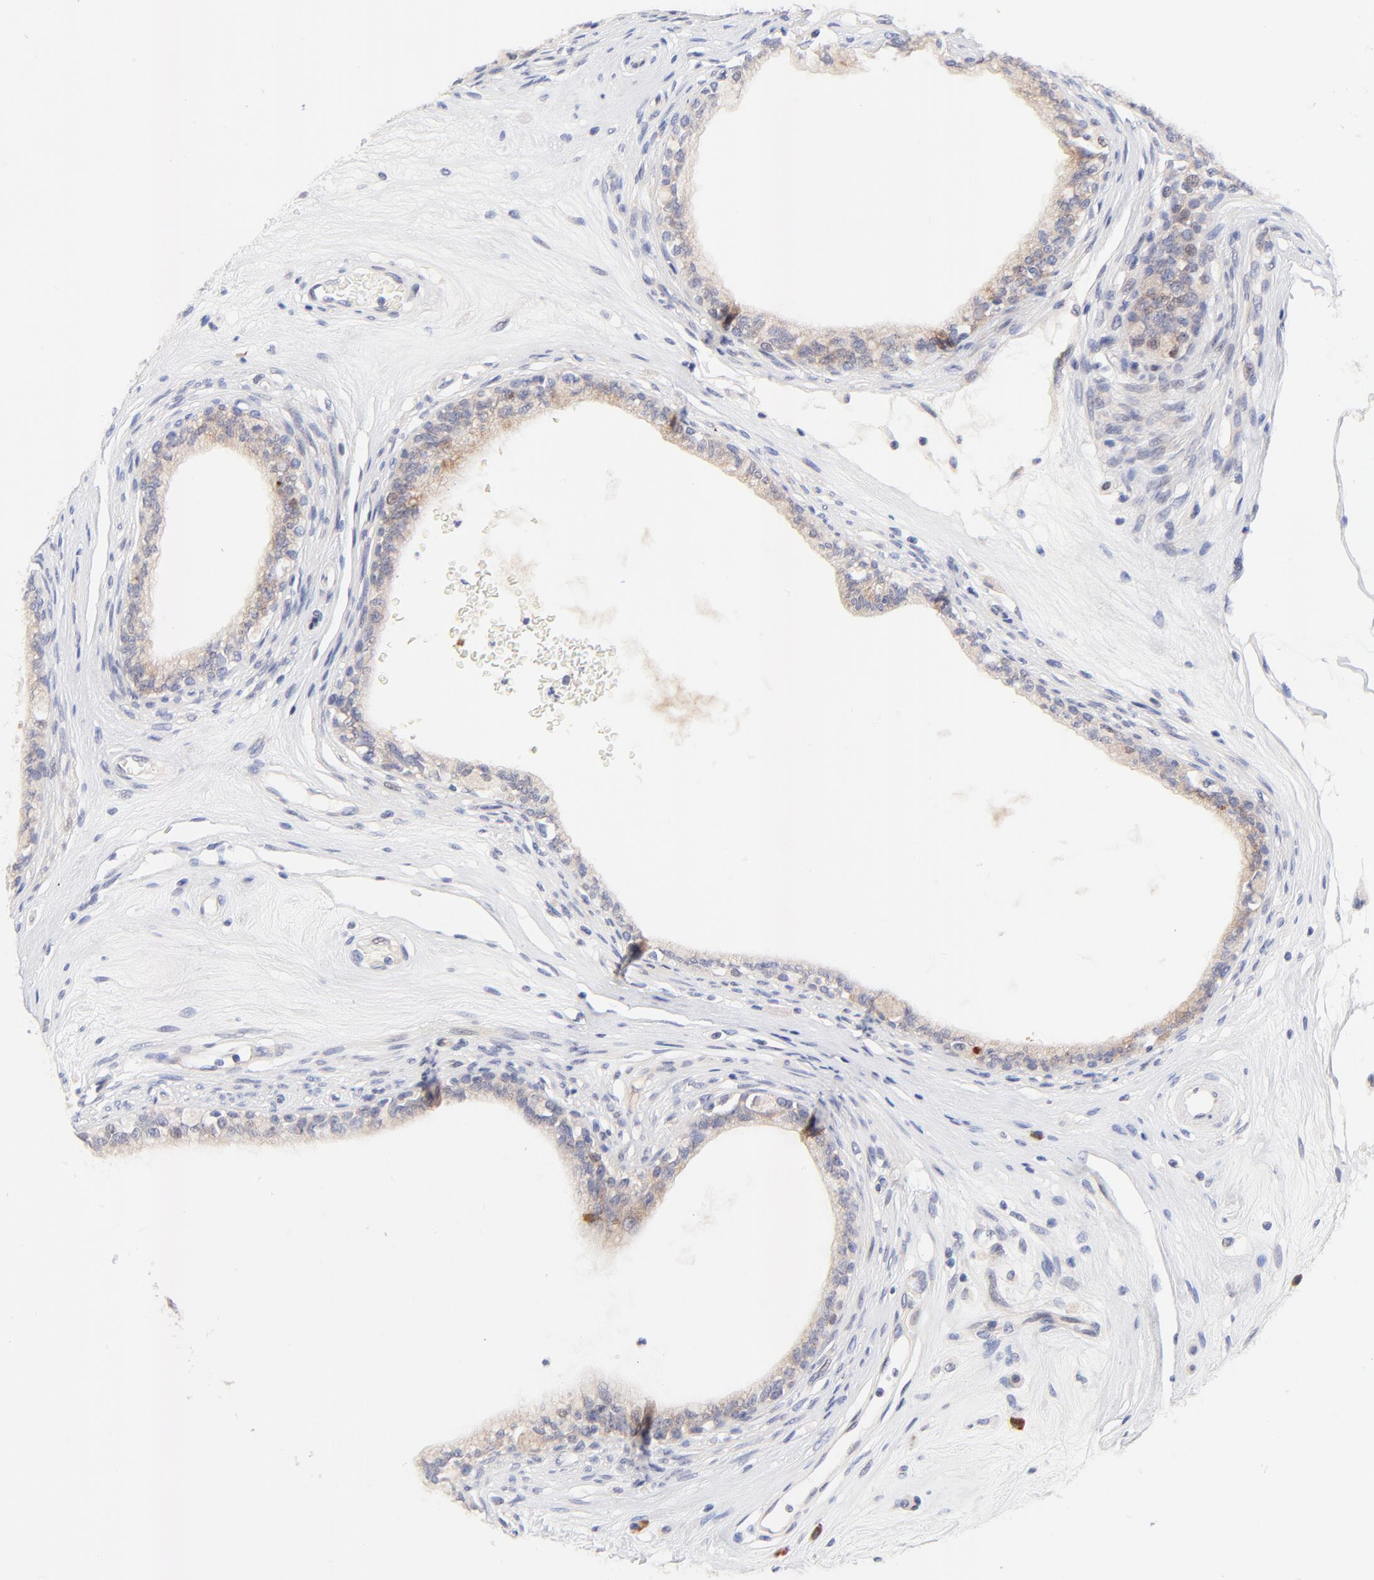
{"staining": {"intensity": "weak", "quantity": ">75%", "location": "cytoplasmic/membranous"}, "tissue": "epididymis", "cell_type": "Glandular cells", "image_type": "normal", "snomed": [{"axis": "morphology", "description": "Normal tissue, NOS"}, {"axis": "morphology", "description": "Inflammation, NOS"}, {"axis": "topography", "description": "Epididymis"}], "caption": "Glandular cells demonstrate low levels of weak cytoplasmic/membranous expression in approximately >75% of cells in benign epididymis. (DAB (3,3'-diaminobenzidine) IHC, brown staining for protein, blue staining for nuclei).", "gene": "AFF2", "patient": {"sex": "male", "age": 84}}